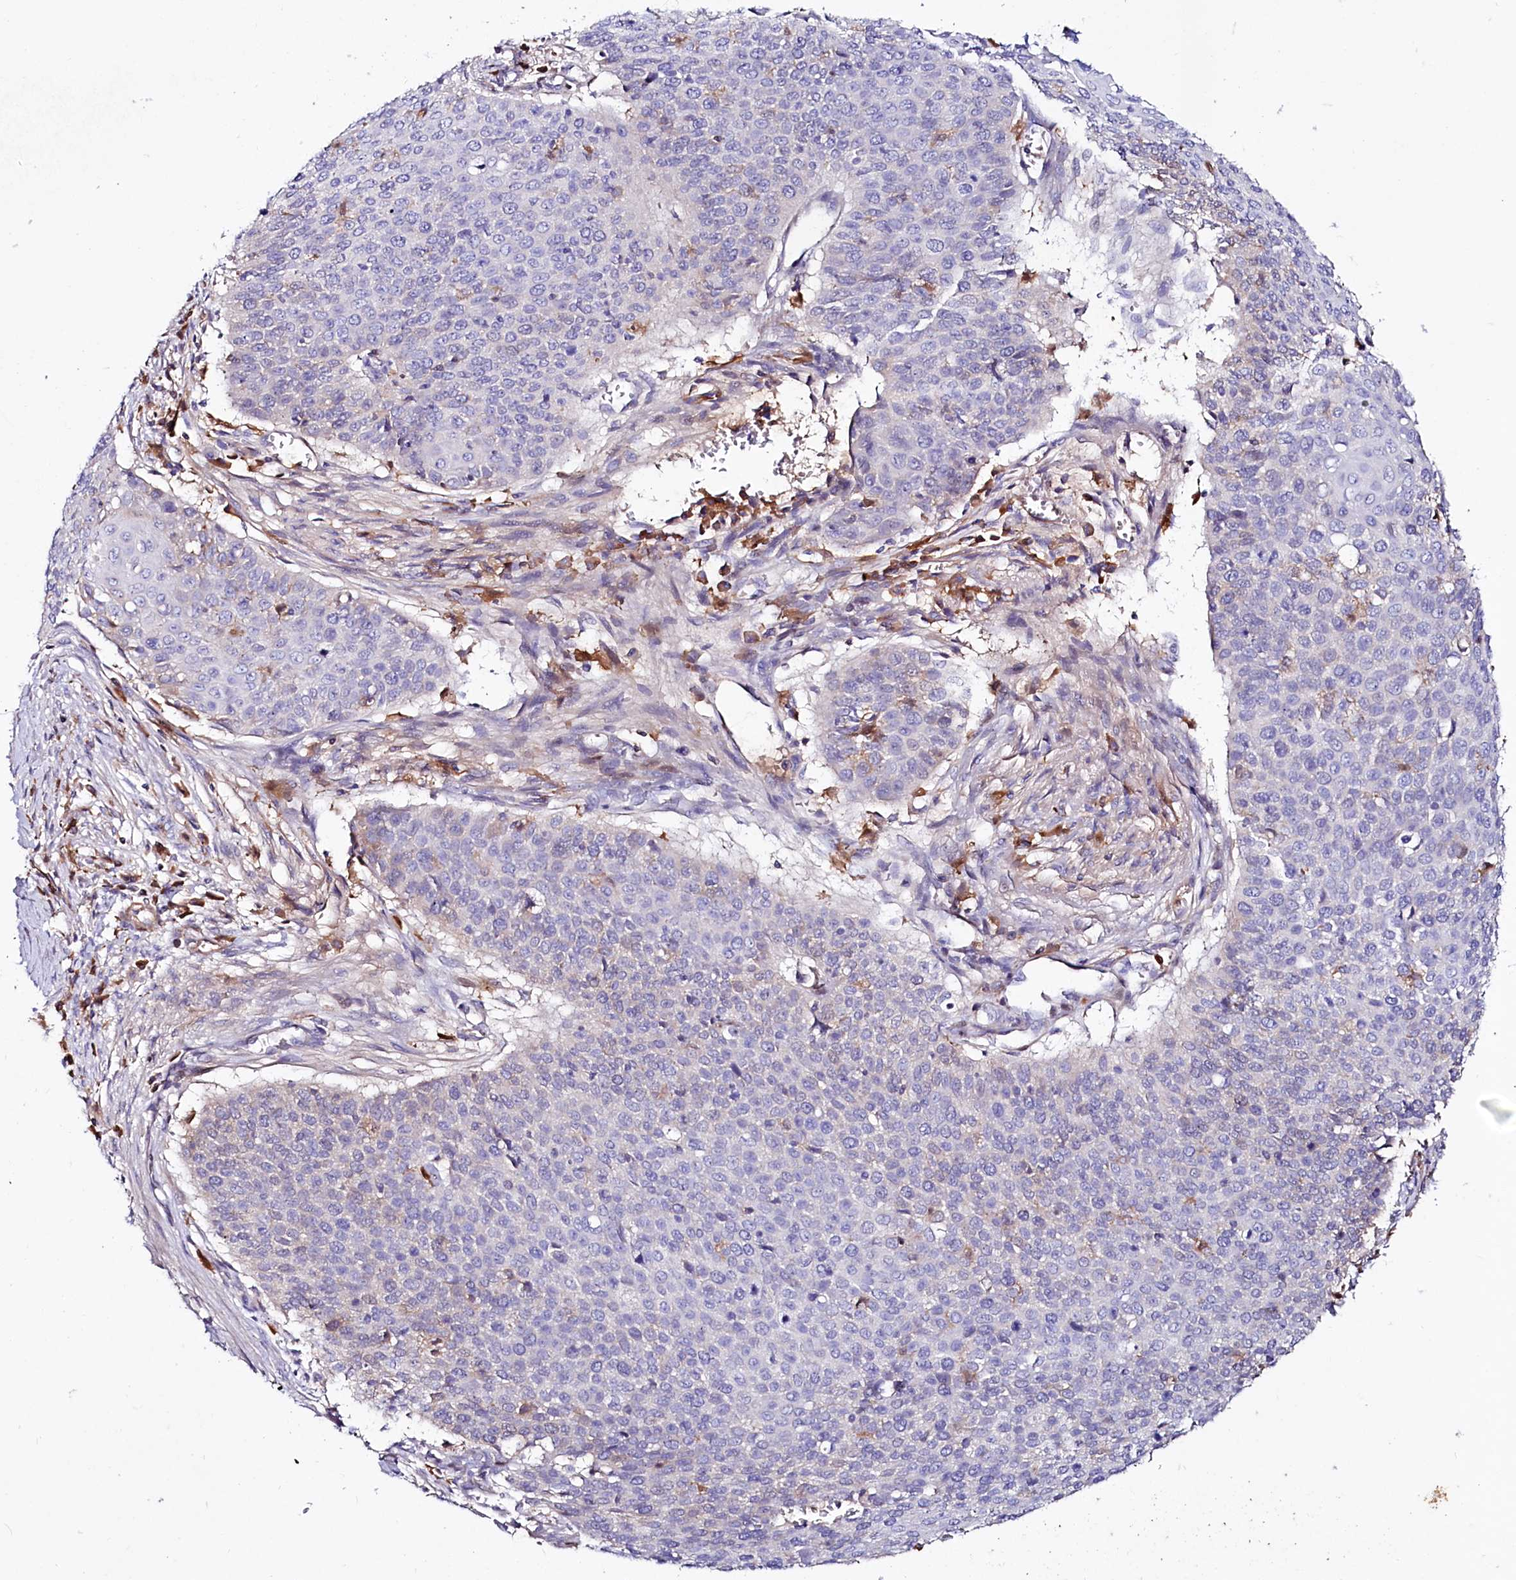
{"staining": {"intensity": "negative", "quantity": "none", "location": "none"}, "tissue": "cervical cancer", "cell_type": "Tumor cells", "image_type": "cancer", "snomed": [{"axis": "morphology", "description": "Squamous cell carcinoma, NOS"}, {"axis": "topography", "description": "Cervix"}], "caption": "A photomicrograph of human cervical cancer (squamous cell carcinoma) is negative for staining in tumor cells.", "gene": "IL17RD", "patient": {"sex": "female", "age": 39}}